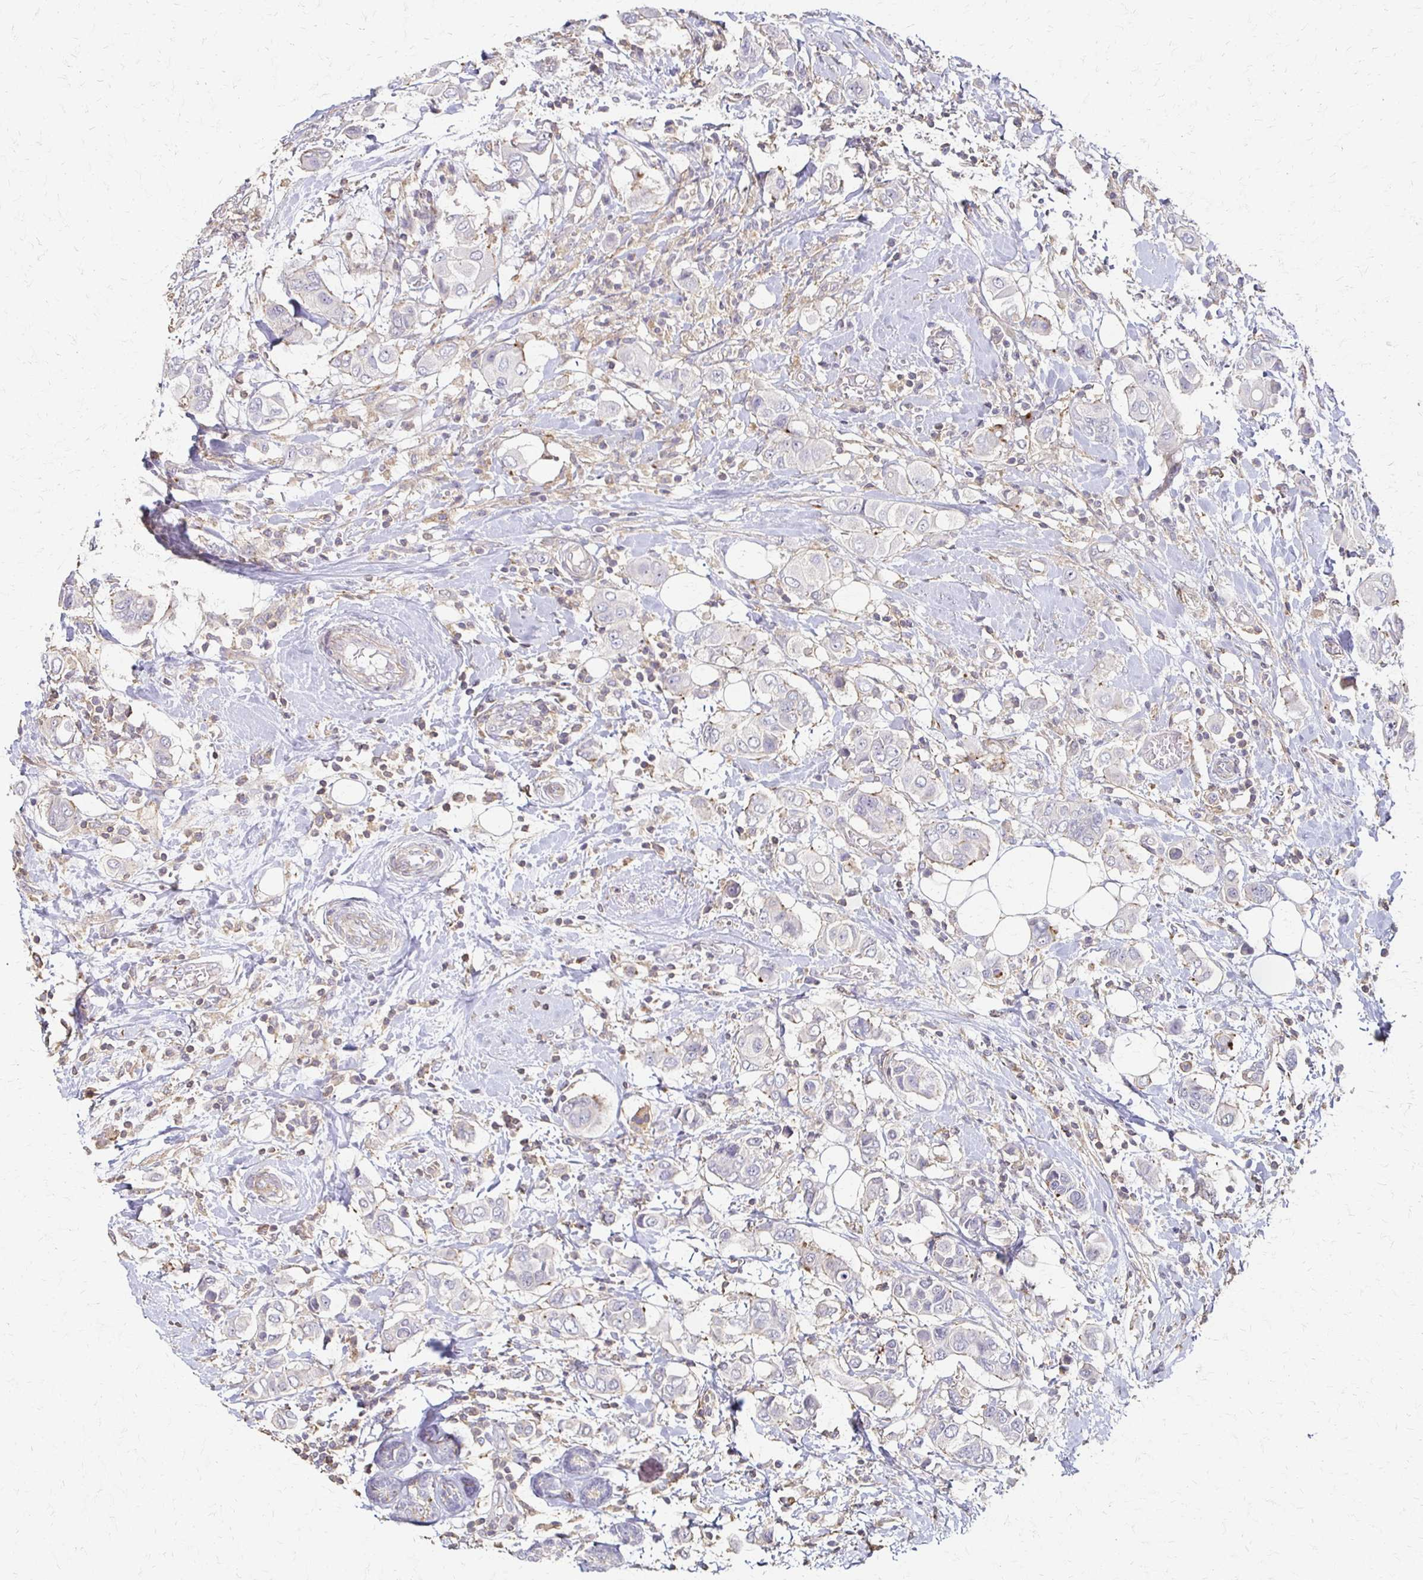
{"staining": {"intensity": "negative", "quantity": "none", "location": "none"}, "tissue": "breast cancer", "cell_type": "Tumor cells", "image_type": "cancer", "snomed": [{"axis": "morphology", "description": "Lobular carcinoma"}, {"axis": "topography", "description": "Breast"}], "caption": "Histopathology image shows no significant protein positivity in tumor cells of lobular carcinoma (breast).", "gene": "C1QTNF7", "patient": {"sex": "female", "age": 51}}